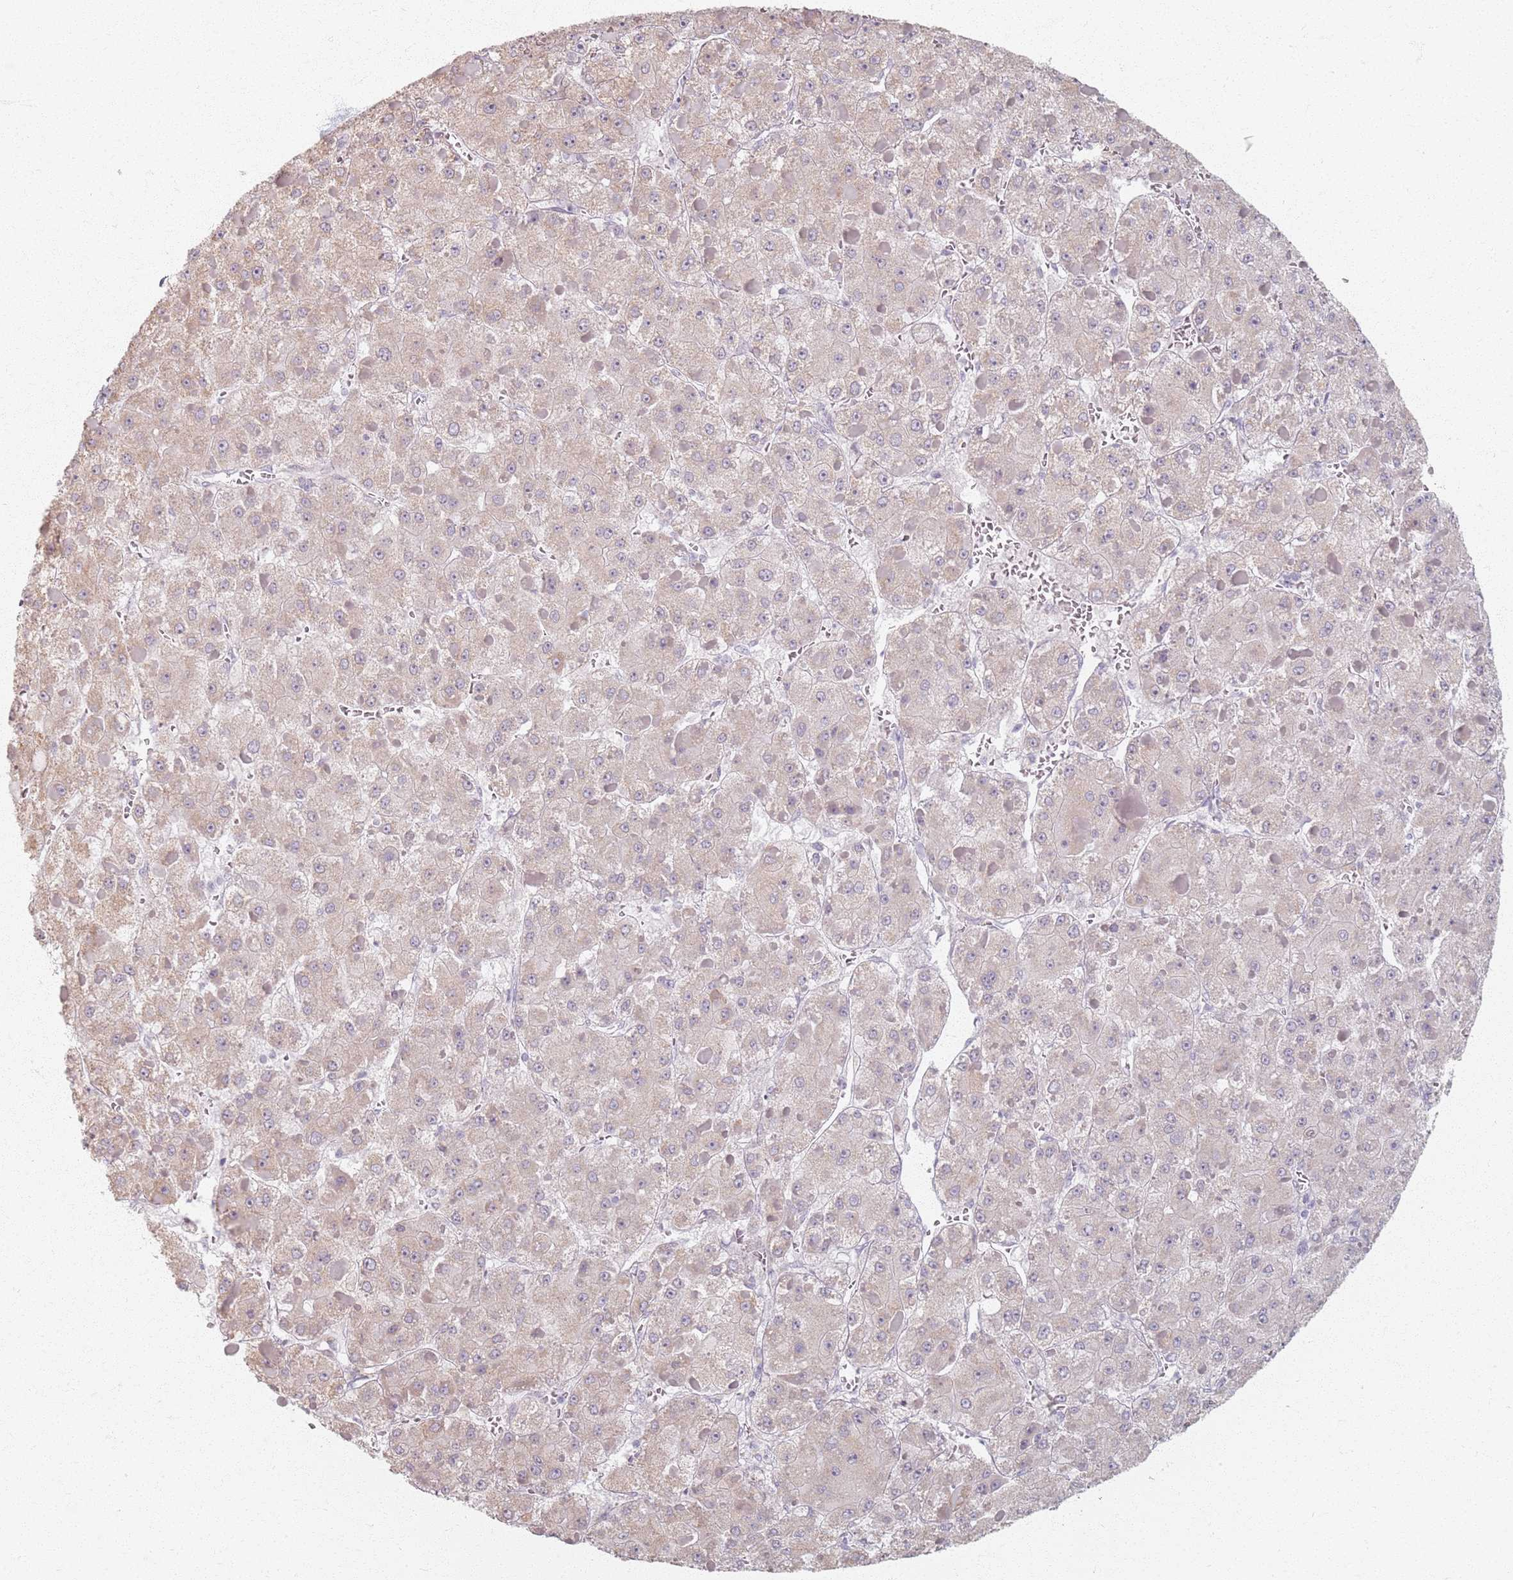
{"staining": {"intensity": "weak", "quantity": ">75%", "location": "cytoplasmic/membranous"}, "tissue": "liver cancer", "cell_type": "Tumor cells", "image_type": "cancer", "snomed": [{"axis": "morphology", "description": "Carcinoma, Hepatocellular, NOS"}, {"axis": "topography", "description": "Liver"}], "caption": "High-power microscopy captured an IHC histopathology image of liver hepatocellular carcinoma, revealing weak cytoplasmic/membranous expression in approximately >75% of tumor cells.", "gene": "PKD2L2", "patient": {"sex": "female", "age": 73}}